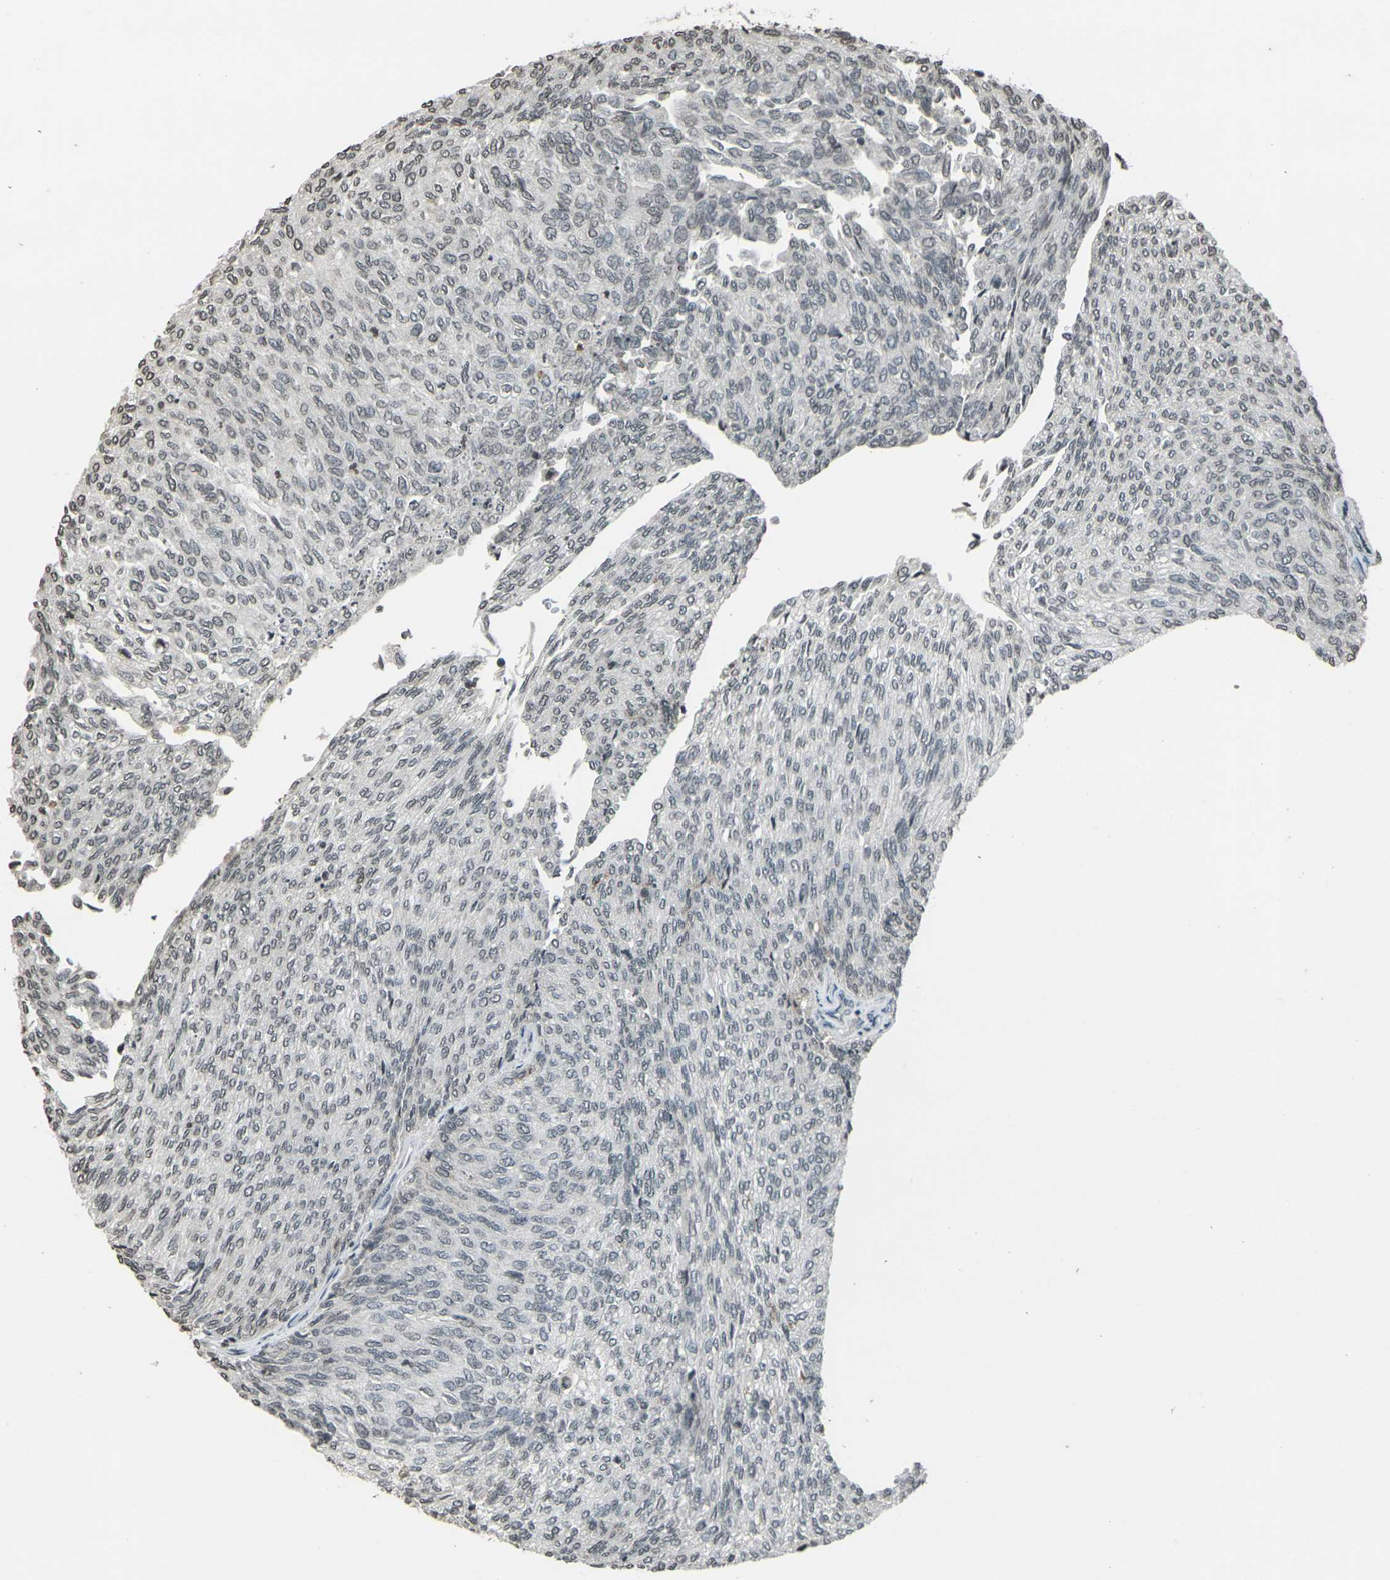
{"staining": {"intensity": "weak", "quantity": "<25%", "location": "nuclear"}, "tissue": "urothelial cancer", "cell_type": "Tumor cells", "image_type": "cancer", "snomed": [{"axis": "morphology", "description": "Urothelial carcinoma, Low grade"}, {"axis": "topography", "description": "Urinary bladder"}], "caption": "This is a micrograph of immunohistochemistry (IHC) staining of urothelial cancer, which shows no positivity in tumor cells. (DAB (3,3'-diaminobenzidine) immunohistochemistry with hematoxylin counter stain).", "gene": "PRPF8", "patient": {"sex": "female", "age": 79}}